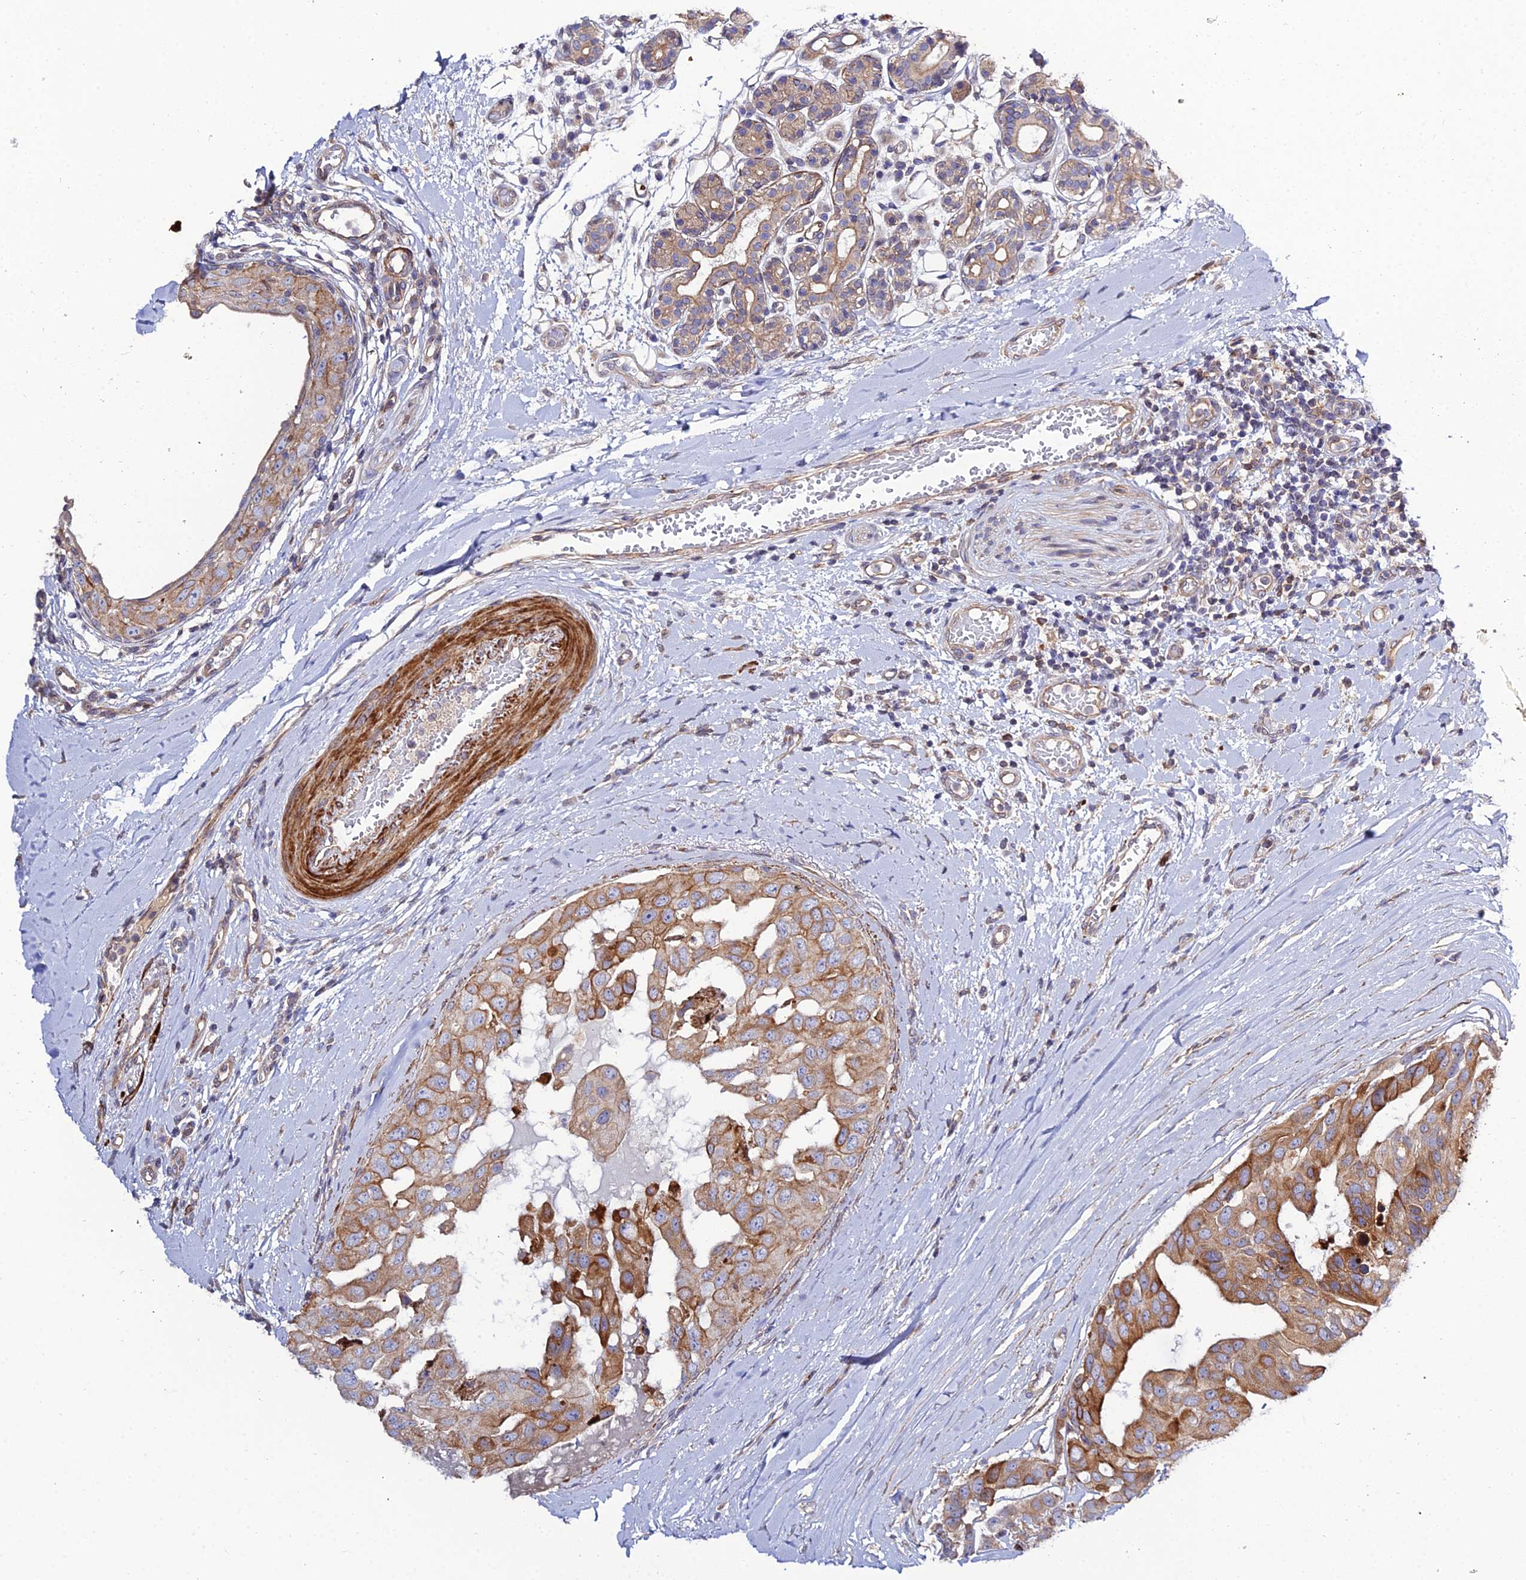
{"staining": {"intensity": "moderate", "quantity": ">75%", "location": "cytoplasmic/membranous"}, "tissue": "head and neck cancer", "cell_type": "Tumor cells", "image_type": "cancer", "snomed": [{"axis": "morphology", "description": "Adenocarcinoma, NOS"}, {"axis": "morphology", "description": "Adenocarcinoma, metastatic, NOS"}, {"axis": "topography", "description": "Head-Neck"}], "caption": "Moderate cytoplasmic/membranous protein staining is identified in about >75% of tumor cells in head and neck metastatic adenocarcinoma.", "gene": "ARL6IP1", "patient": {"sex": "male", "age": 75}}